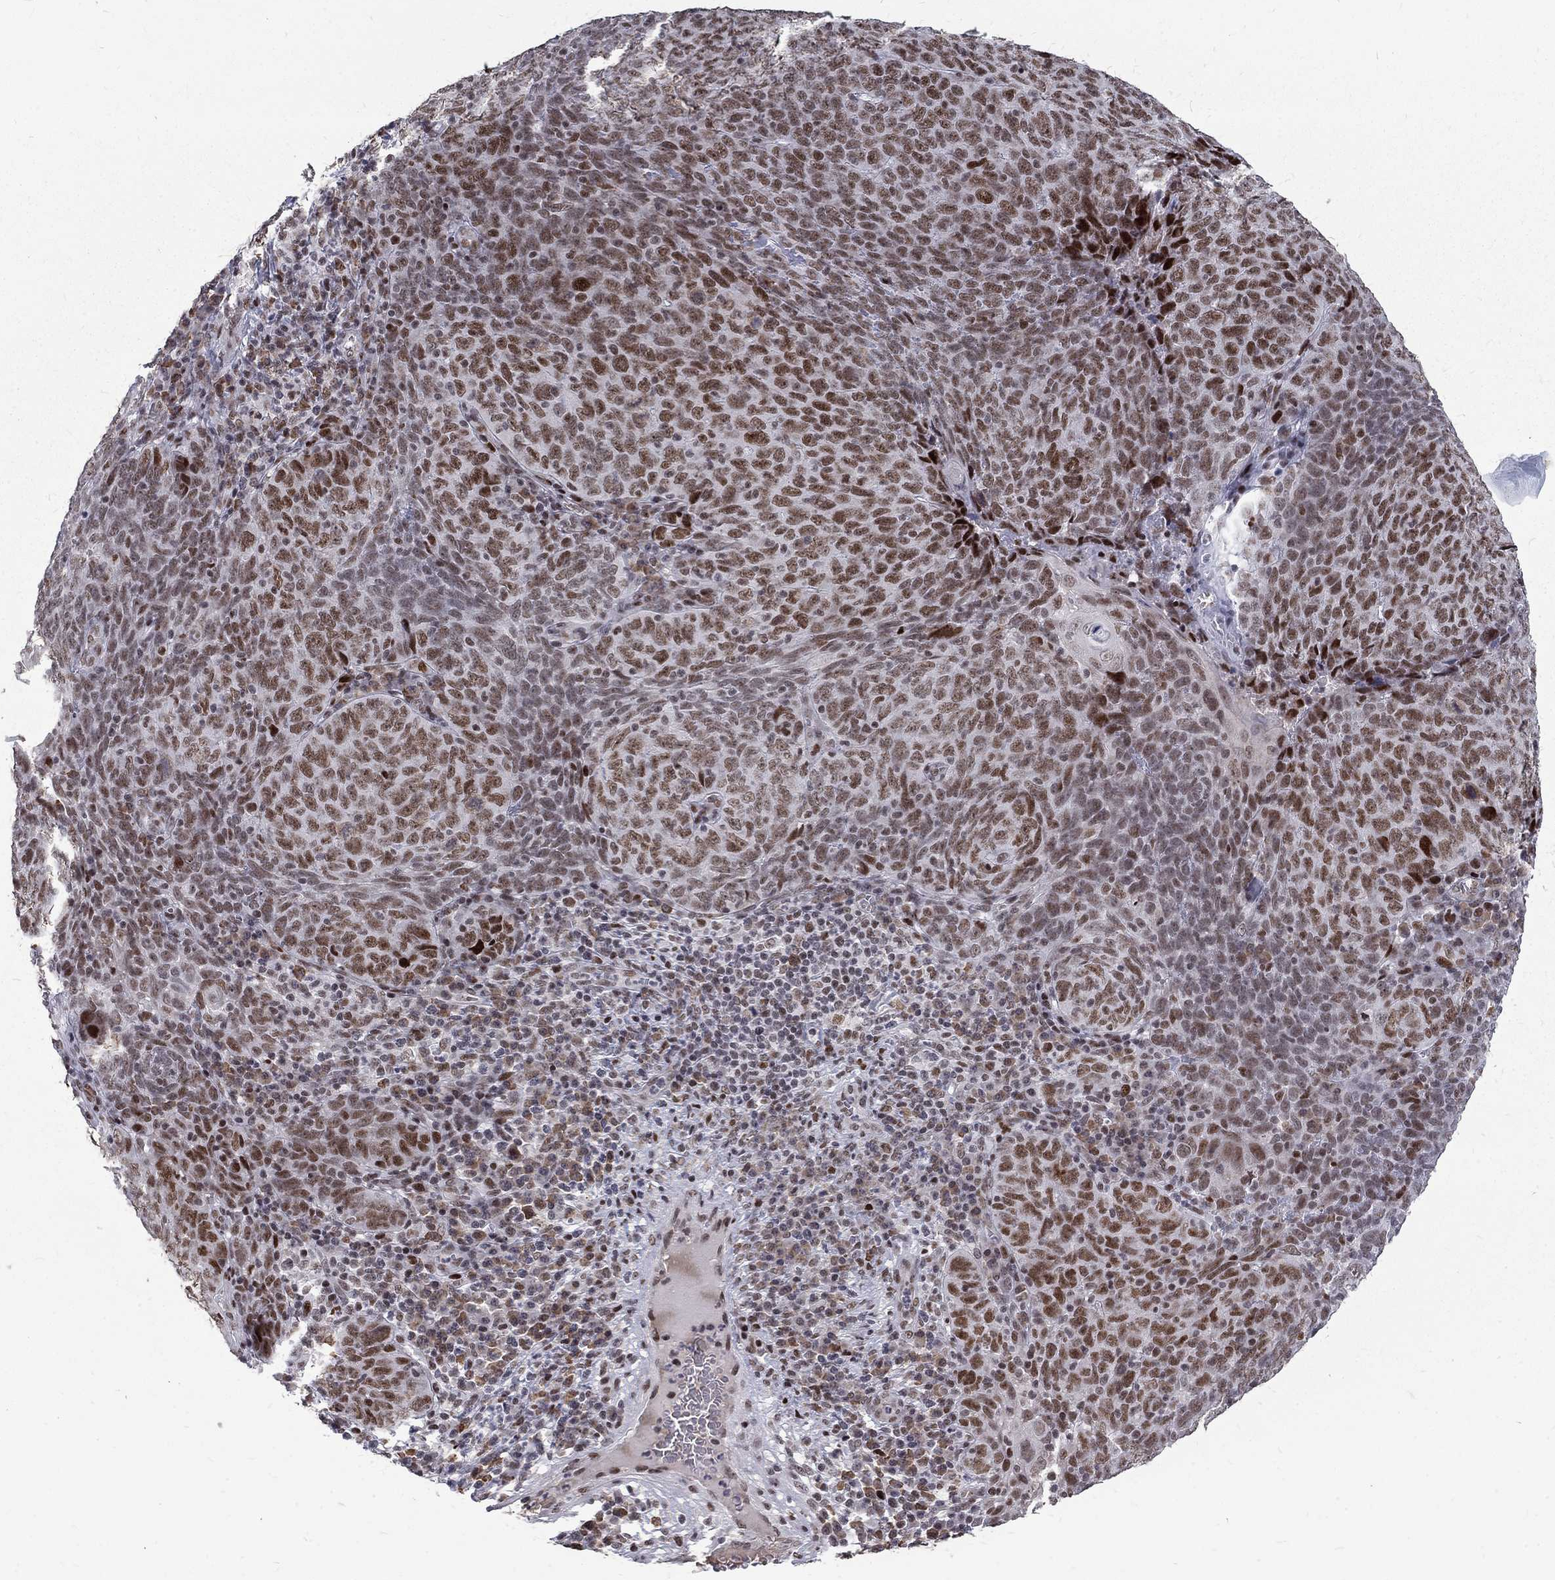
{"staining": {"intensity": "strong", "quantity": ">75%", "location": "nuclear"}, "tissue": "skin cancer", "cell_type": "Tumor cells", "image_type": "cancer", "snomed": [{"axis": "morphology", "description": "Squamous cell carcinoma, NOS"}, {"axis": "topography", "description": "Skin"}, {"axis": "topography", "description": "Anal"}], "caption": "Human squamous cell carcinoma (skin) stained for a protein (brown) displays strong nuclear positive expression in about >75% of tumor cells.", "gene": "TCEAL1", "patient": {"sex": "female", "age": 51}}